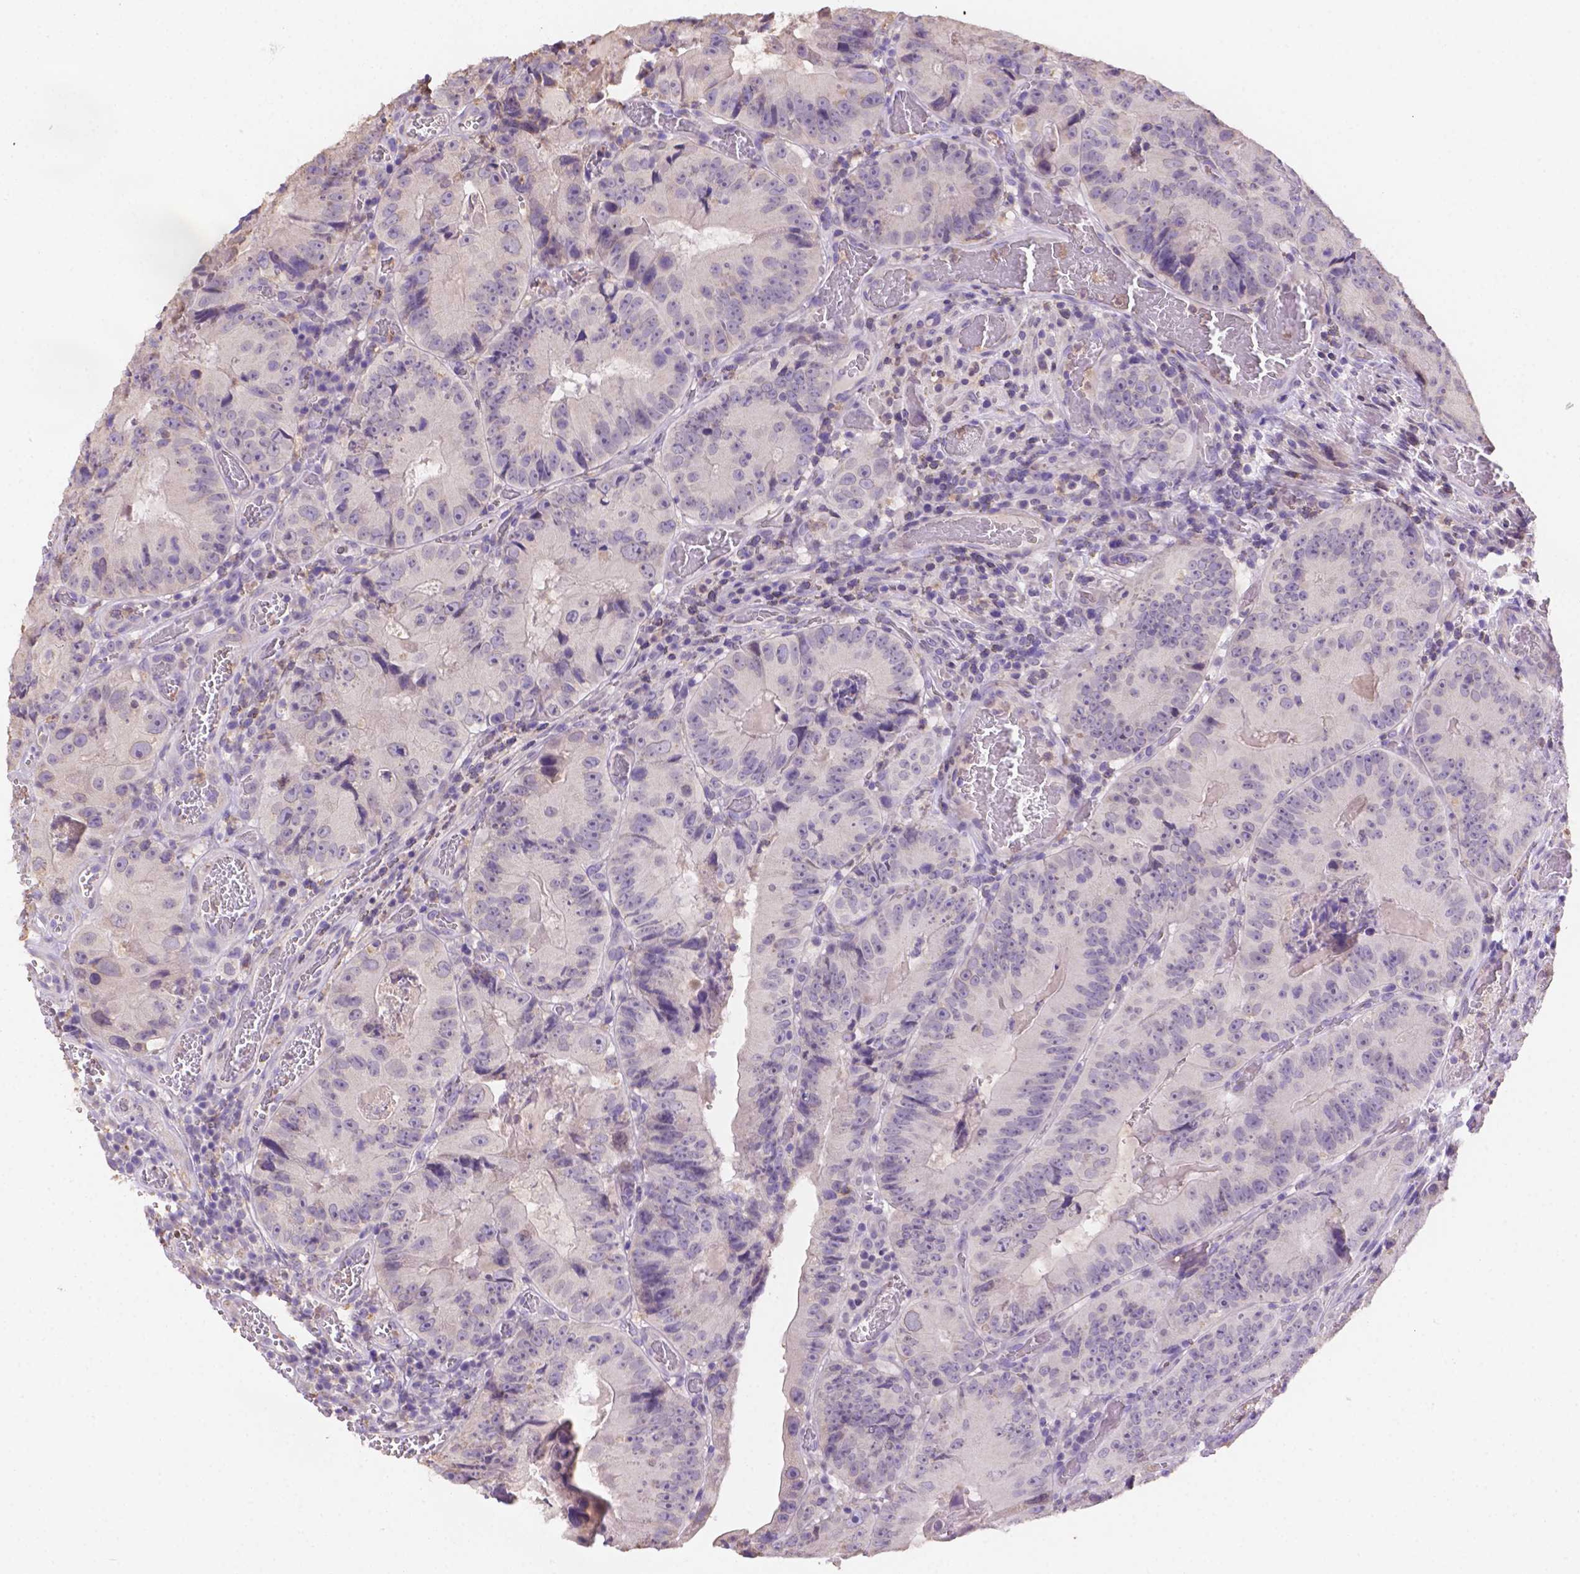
{"staining": {"intensity": "negative", "quantity": "none", "location": "none"}, "tissue": "colorectal cancer", "cell_type": "Tumor cells", "image_type": "cancer", "snomed": [{"axis": "morphology", "description": "Adenocarcinoma, NOS"}, {"axis": "topography", "description": "Colon"}], "caption": "Colorectal cancer was stained to show a protein in brown. There is no significant positivity in tumor cells. (DAB immunohistochemistry visualized using brightfield microscopy, high magnification).", "gene": "NXPE2", "patient": {"sex": "female", "age": 86}}